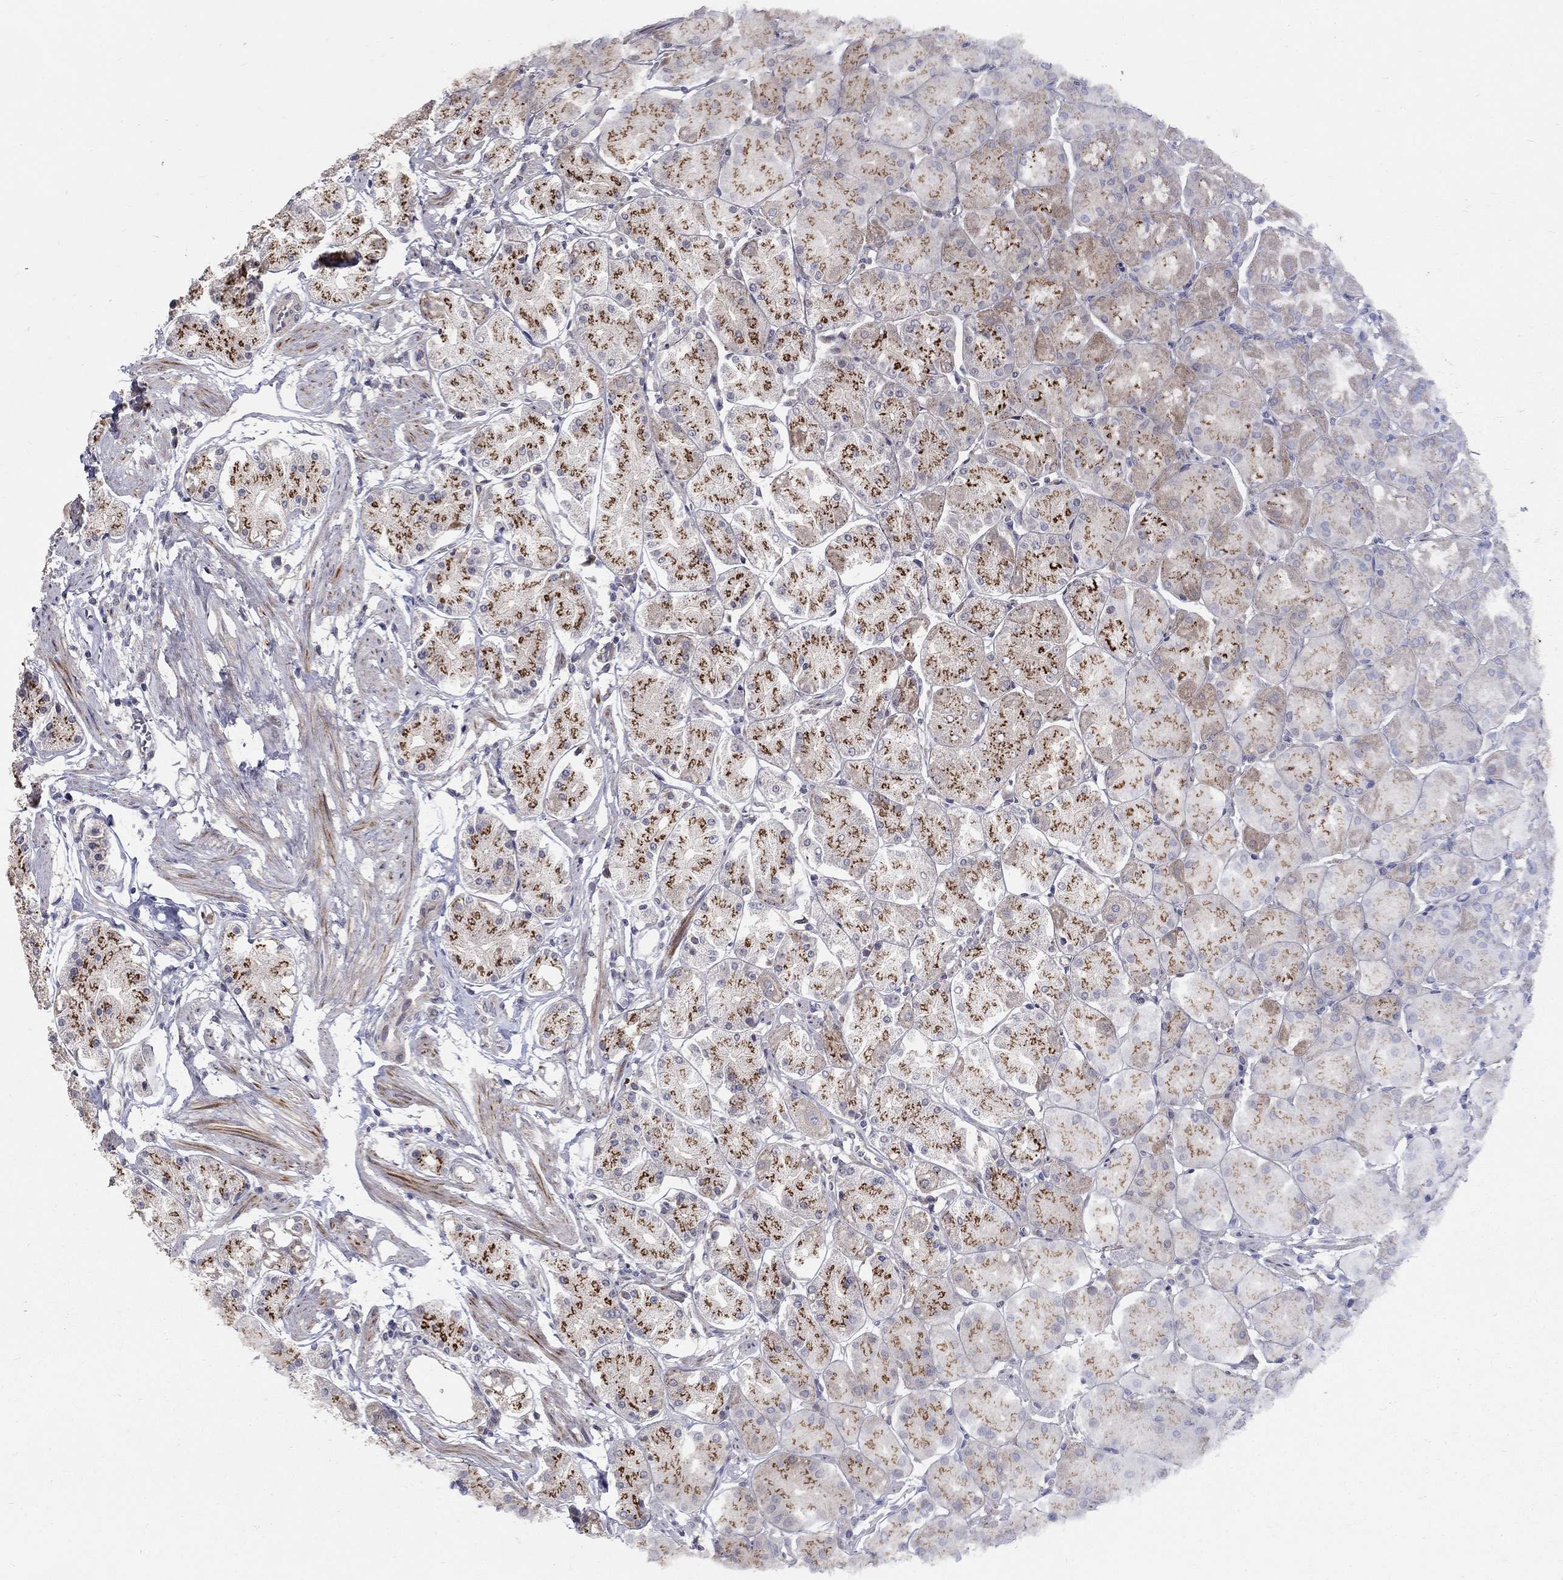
{"staining": {"intensity": "strong", "quantity": "25%-75%", "location": "cytoplasmic/membranous"}, "tissue": "stomach", "cell_type": "Glandular cells", "image_type": "normal", "snomed": [{"axis": "morphology", "description": "Normal tissue, NOS"}, {"axis": "topography", "description": "Stomach, upper"}], "caption": "DAB (3,3'-diaminobenzidine) immunohistochemical staining of normal stomach demonstrates strong cytoplasmic/membranous protein staining in approximately 25%-75% of glandular cells.", "gene": "FAM3B", "patient": {"sex": "male", "age": 60}}